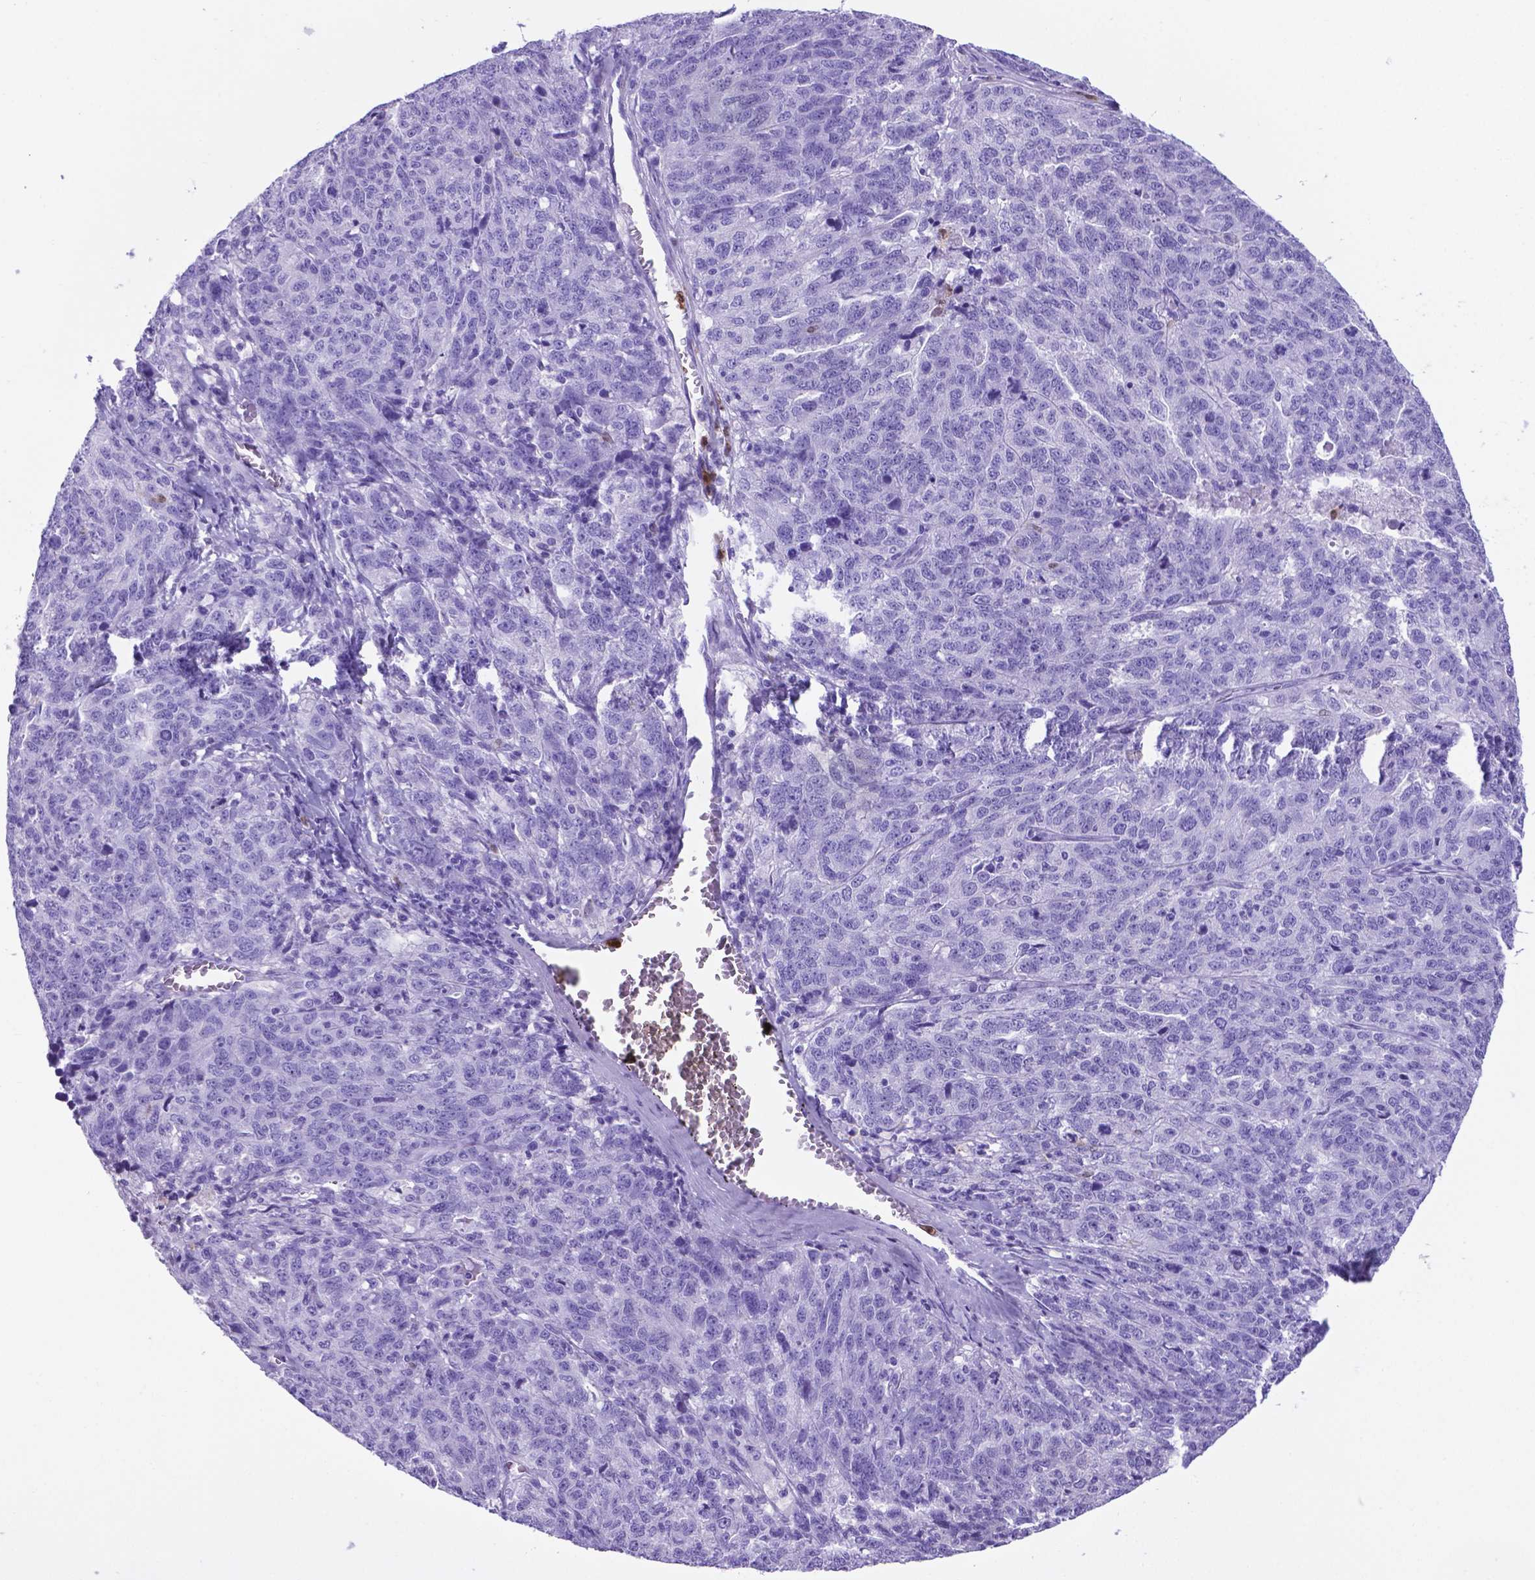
{"staining": {"intensity": "negative", "quantity": "none", "location": "none"}, "tissue": "ovarian cancer", "cell_type": "Tumor cells", "image_type": "cancer", "snomed": [{"axis": "morphology", "description": "Cystadenocarcinoma, serous, NOS"}, {"axis": "topography", "description": "Ovary"}], "caption": "High magnification brightfield microscopy of ovarian serous cystadenocarcinoma stained with DAB (3,3'-diaminobenzidine) (brown) and counterstained with hematoxylin (blue): tumor cells show no significant positivity. The staining is performed using DAB brown chromogen with nuclei counter-stained in using hematoxylin.", "gene": "LZTR1", "patient": {"sex": "female", "age": 71}}